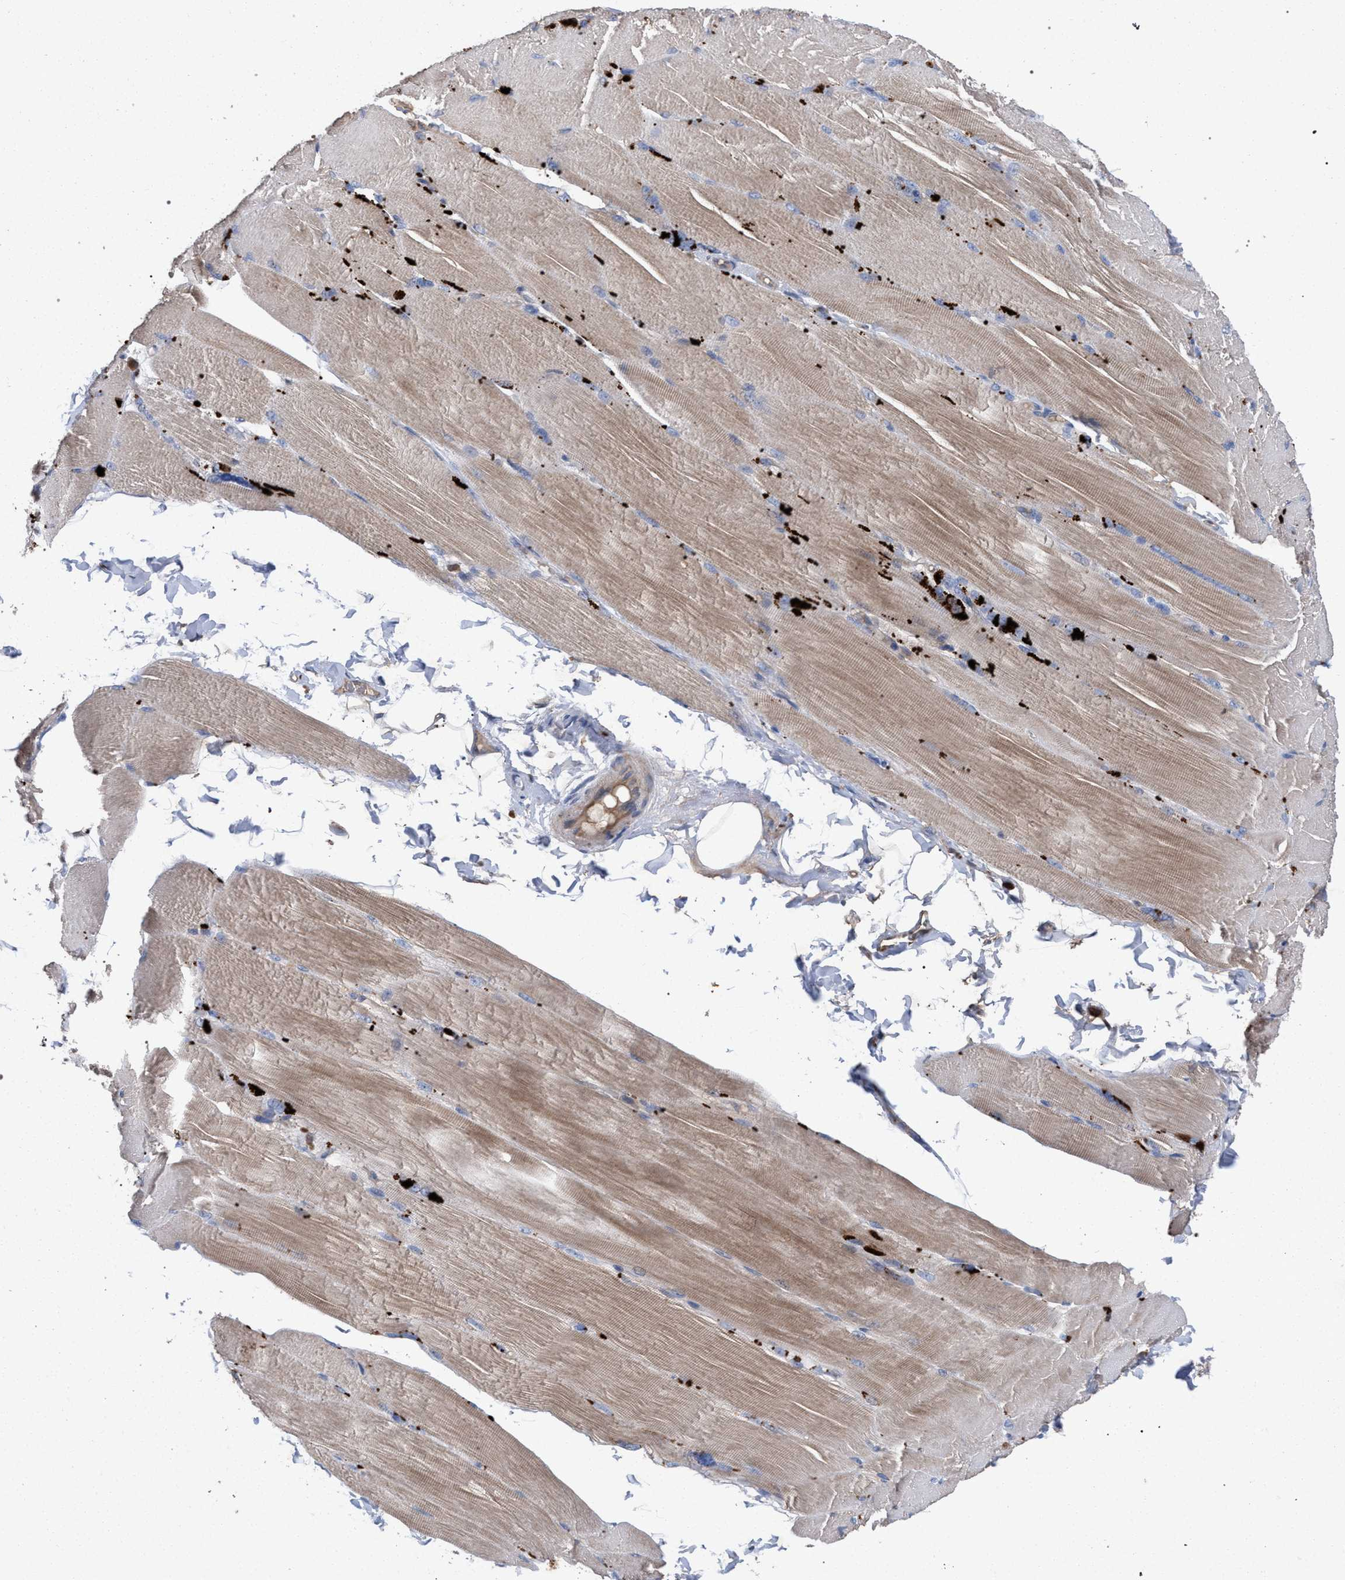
{"staining": {"intensity": "weak", "quantity": "25%-75%", "location": "cytoplasmic/membranous"}, "tissue": "skeletal muscle", "cell_type": "Myocytes", "image_type": "normal", "snomed": [{"axis": "morphology", "description": "Normal tissue, NOS"}, {"axis": "topography", "description": "Skin"}, {"axis": "topography", "description": "Skeletal muscle"}], "caption": "This micrograph exhibits normal skeletal muscle stained with immunohistochemistry to label a protein in brown. The cytoplasmic/membranous of myocytes show weak positivity for the protein. Nuclei are counter-stained blue.", "gene": "BCL2L12", "patient": {"sex": "male", "age": 83}}